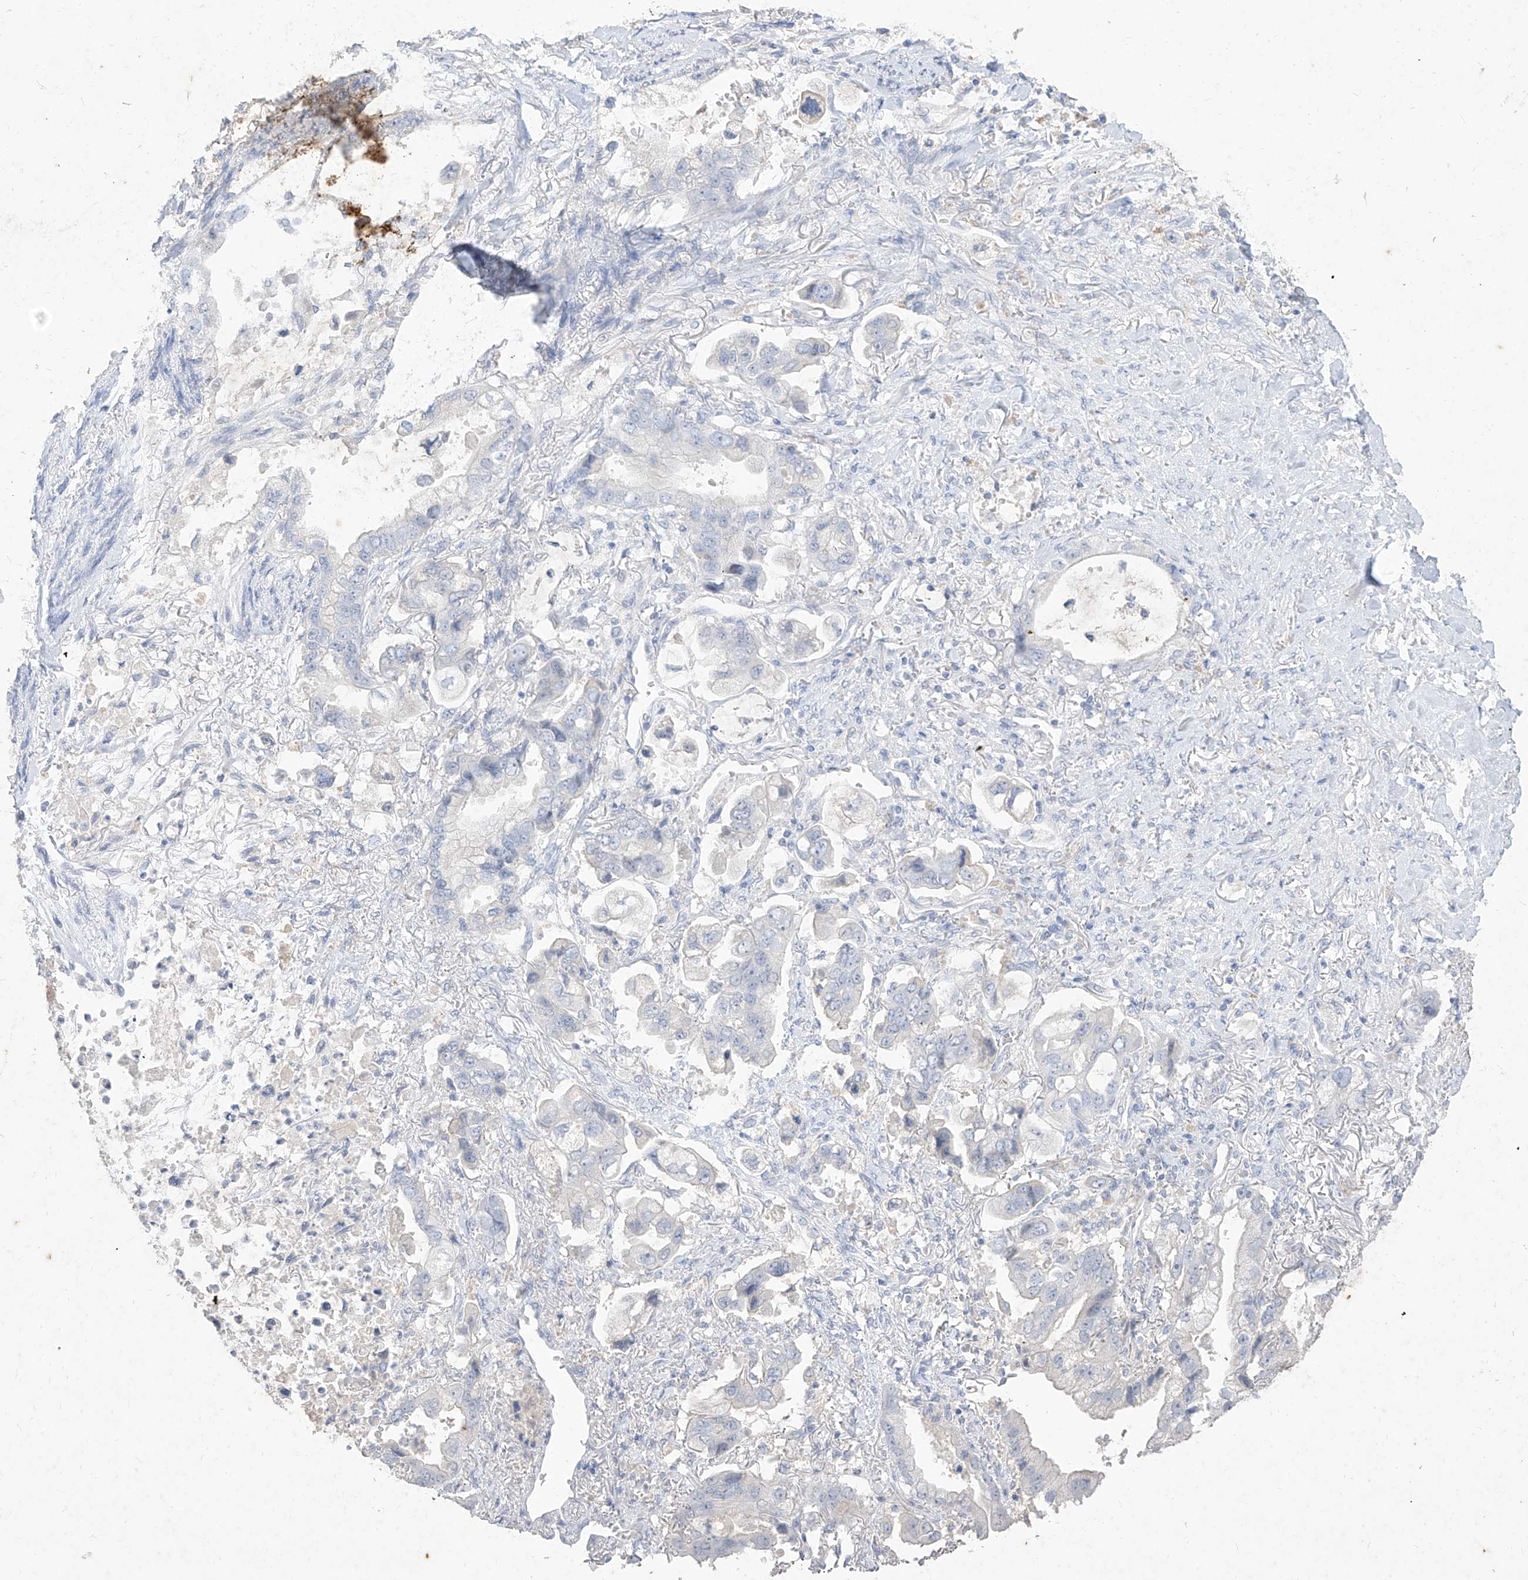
{"staining": {"intensity": "negative", "quantity": "none", "location": "none"}, "tissue": "stomach cancer", "cell_type": "Tumor cells", "image_type": "cancer", "snomed": [{"axis": "morphology", "description": "Adenocarcinoma, NOS"}, {"axis": "topography", "description": "Stomach"}], "caption": "Tumor cells show no significant protein positivity in stomach cancer.", "gene": "TGM4", "patient": {"sex": "male", "age": 62}}